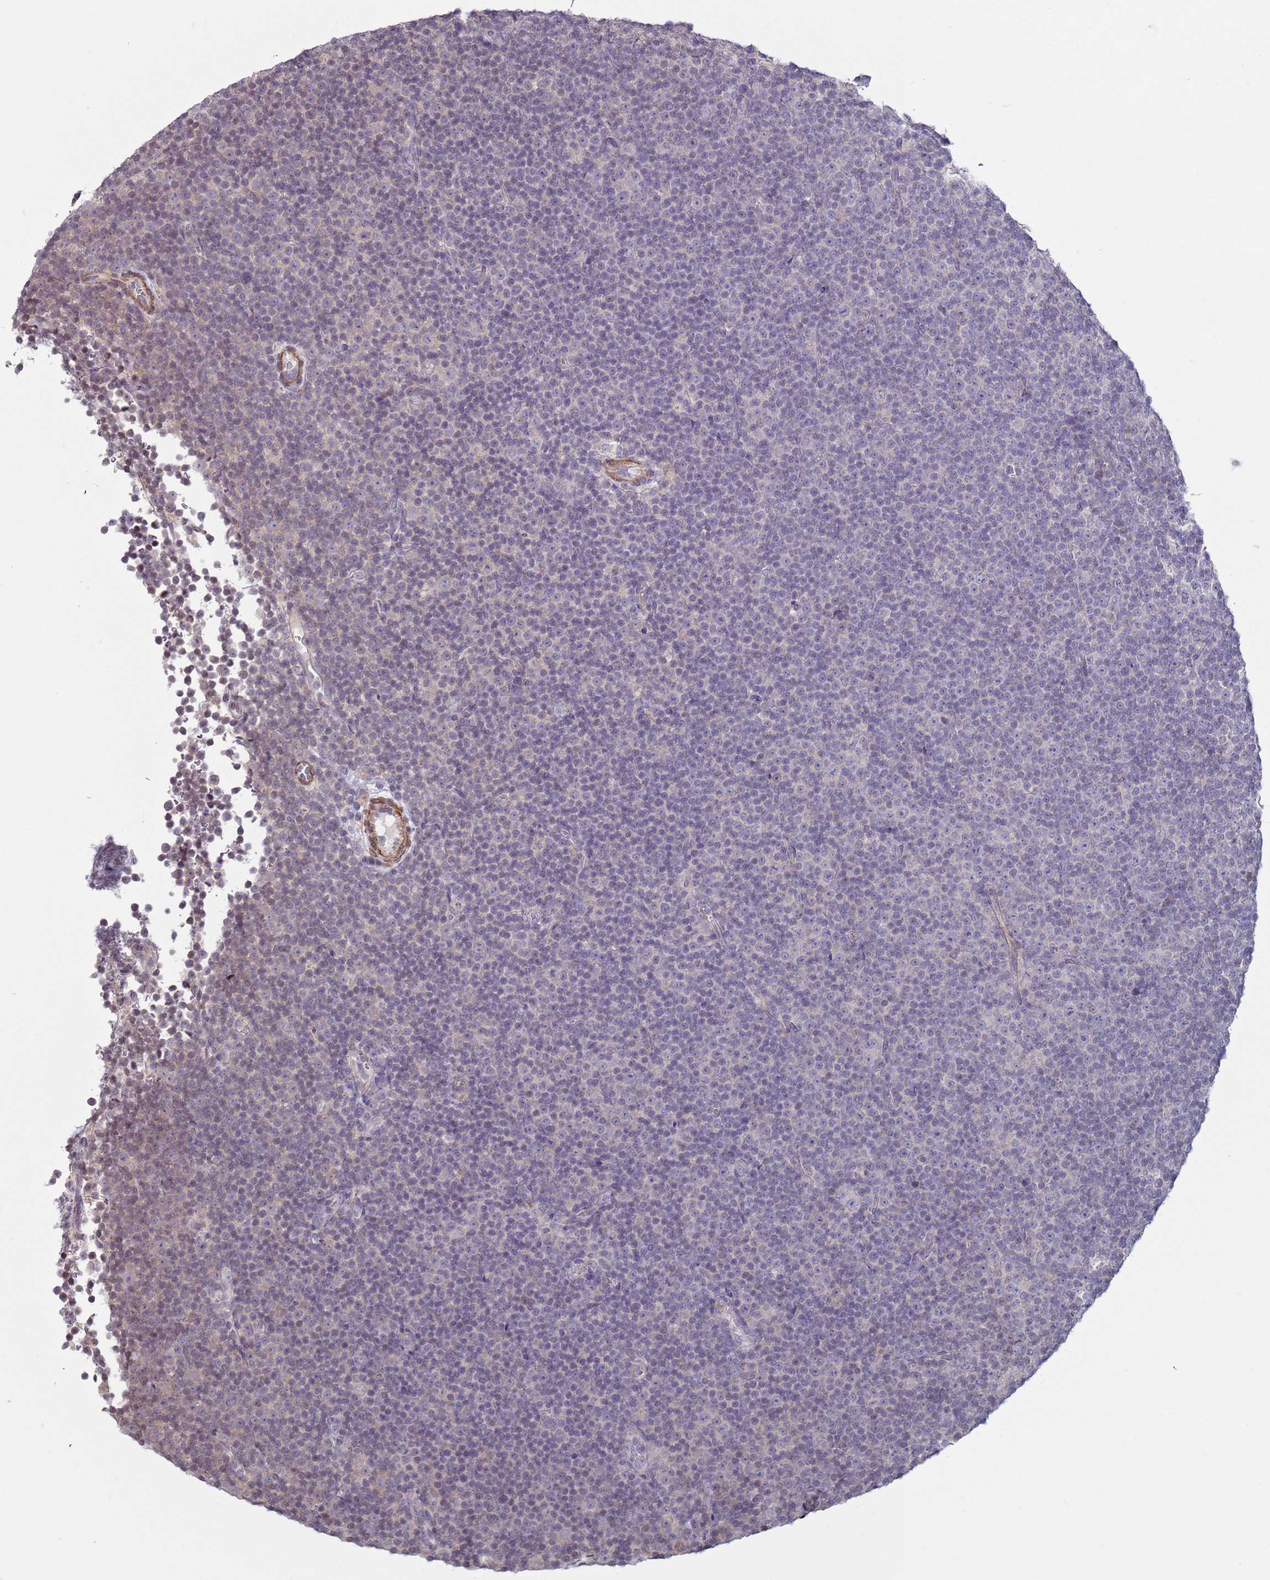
{"staining": {"intensity": "negative", "quantity": "none", "location": "none"}, "tissue": "lymphoma", "cell_type": "Tumor cells", "image_type": "cancer", "snomed": [{"axis": "morphology", "description": "Malignant lymphoma, non-Hodgkin's type, Low grade"}, {"axis": "topography", "description": "Lymph node"}], "caption": "Tumor cells are negative for brown protein staining in malignant lymphoma, non-Hodgkin's type (low-grade).", "gene": "SNAPC4", "patient": {"sex": "female", "age": 67}}